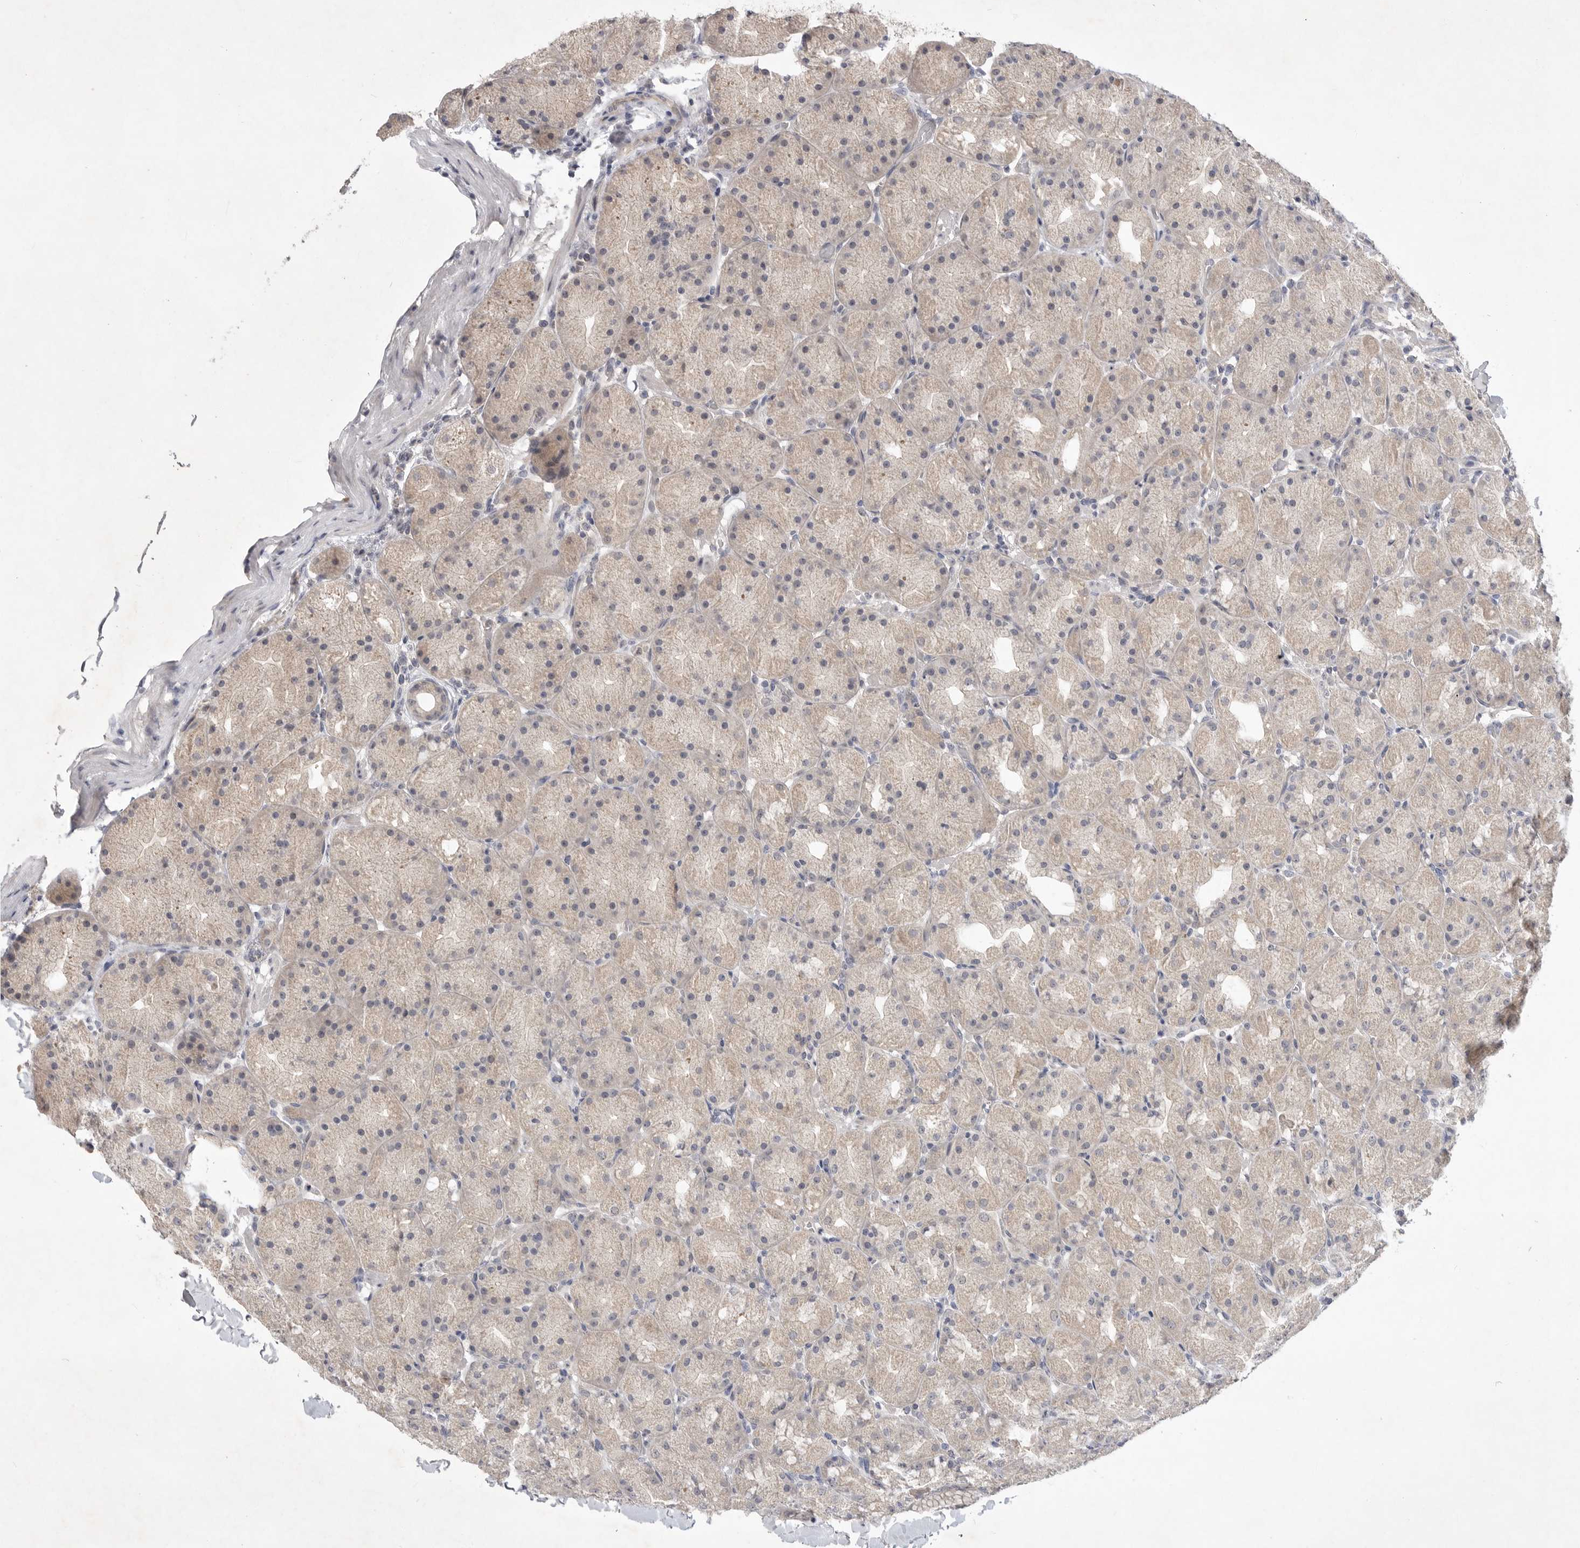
{"staining": {"intensity": "weak", "quantity": "<25%", "location": "cytoplasmic/membranous"}, "tissue": "stomach", "cell_type": "Glandular cells", "image_type": "normal", "snomed": [{"axis": "morphology", "description": "Normal tissue, NOS"}, {"axis": "topography", "description": "Stomach, upper"}, {"axis": "topography", "description": "Stomach"}], "caption": "Protein analysis of benign stomach shows no significant expression in glandular cells. (DAB IHC visualized using brightfield microscopy, high magnification).", "gene": "ITGAD", "patient": {"sex": "male", "age": 48}}